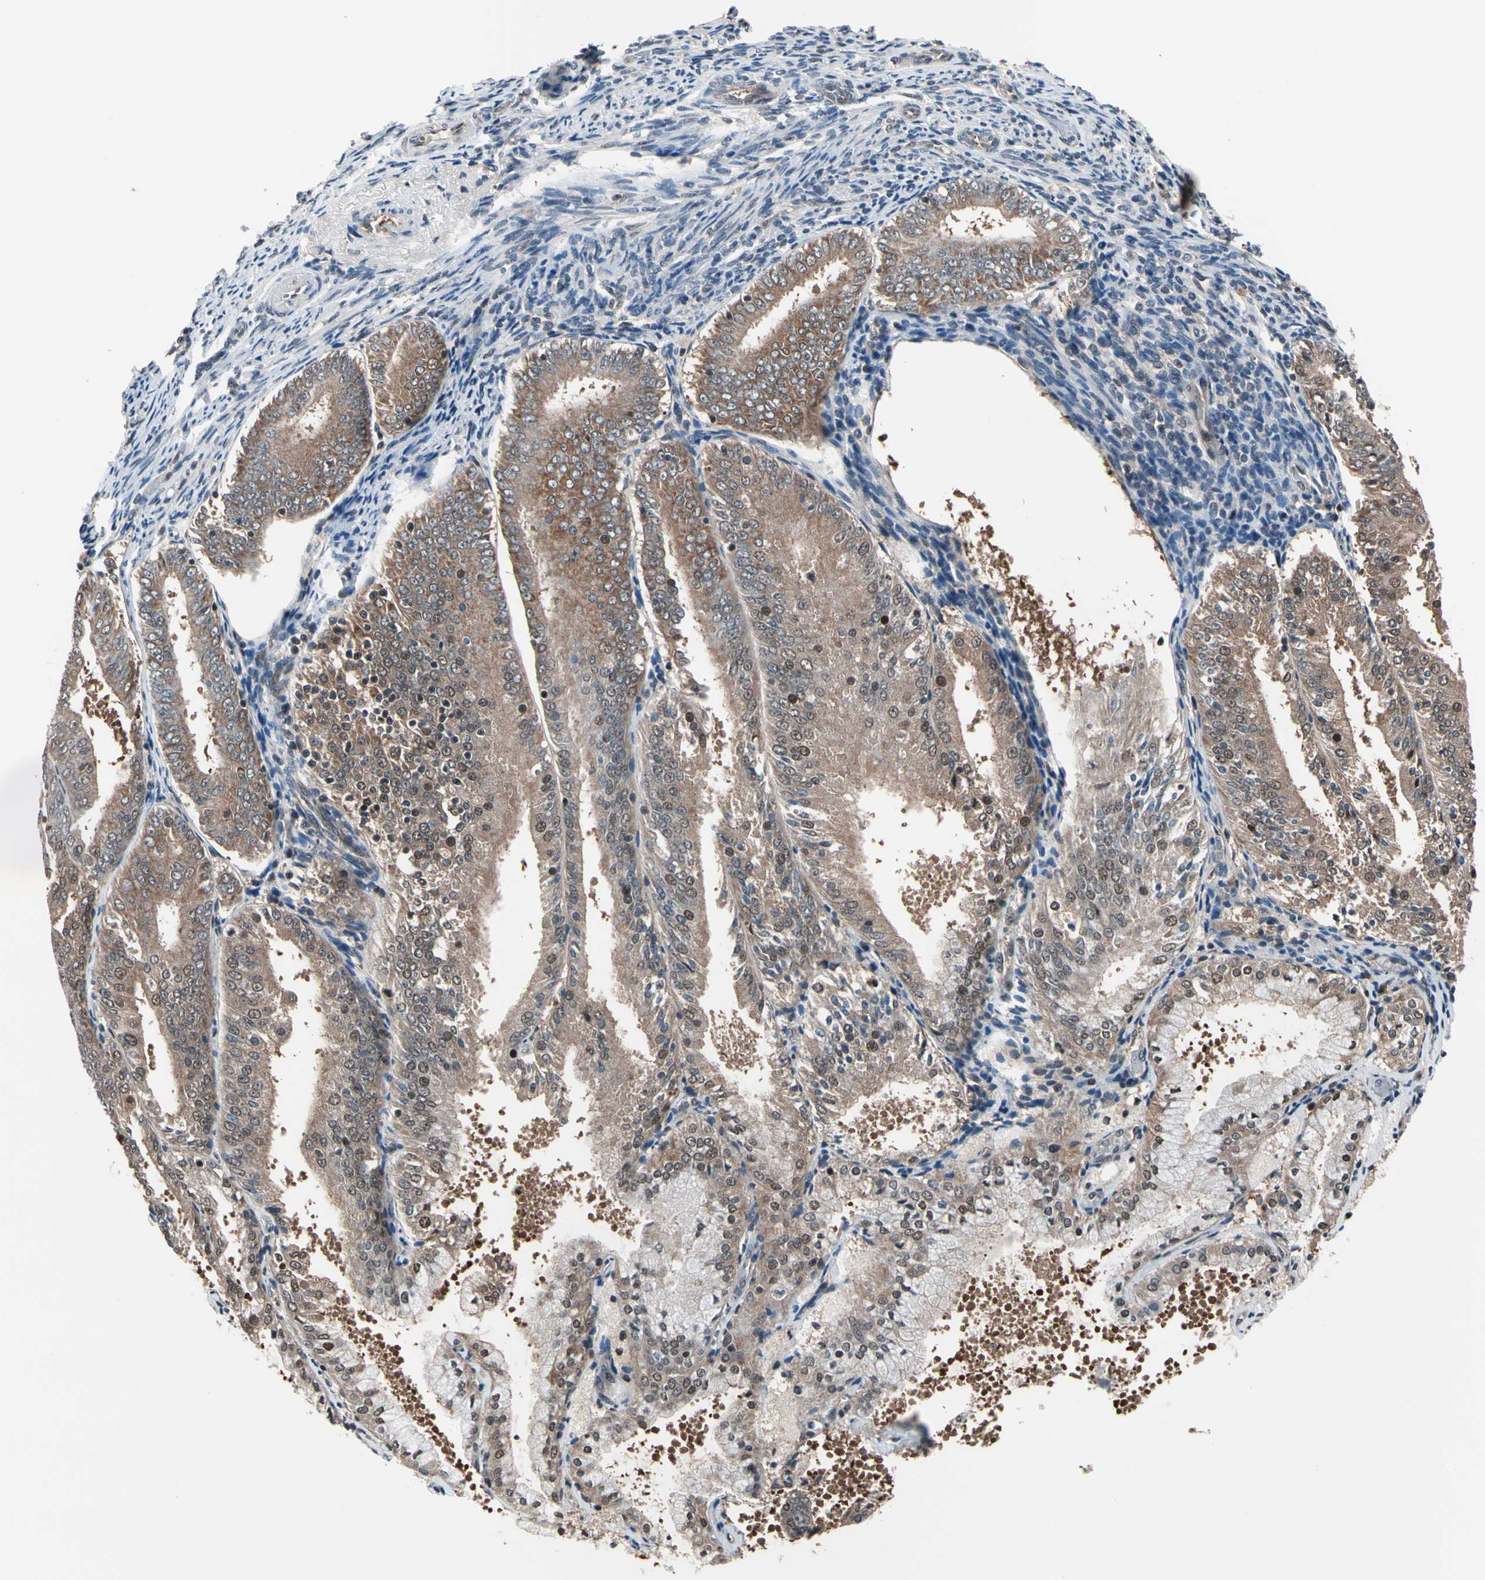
{"staining": {"intensity": "moderate", "quantity": ">75%", "location": "cytoplasmic/membranous,nuclear"}, "tissue": "endometrial cancer", "cell_type": "Tumor cells", "image_type": "cancer", "snomed": [{"axis": "morphology", "description": "Adenocarcinoma, NOS"}, {"axis": "topography", "description": "Endometrium"}], "caption": "Protein analysis of adenocarcinoma (endometrial) tissue displays moderate cytoplasmic/membranous and nuclear staining in approximately >75% of tumor cells. (Stains: DAB in brown, nuclei in blue, Microscopy: brightfield microscopy at high magnification).", "gene": "PSMA2", "patient": {"sex": "female", "age": 63}}